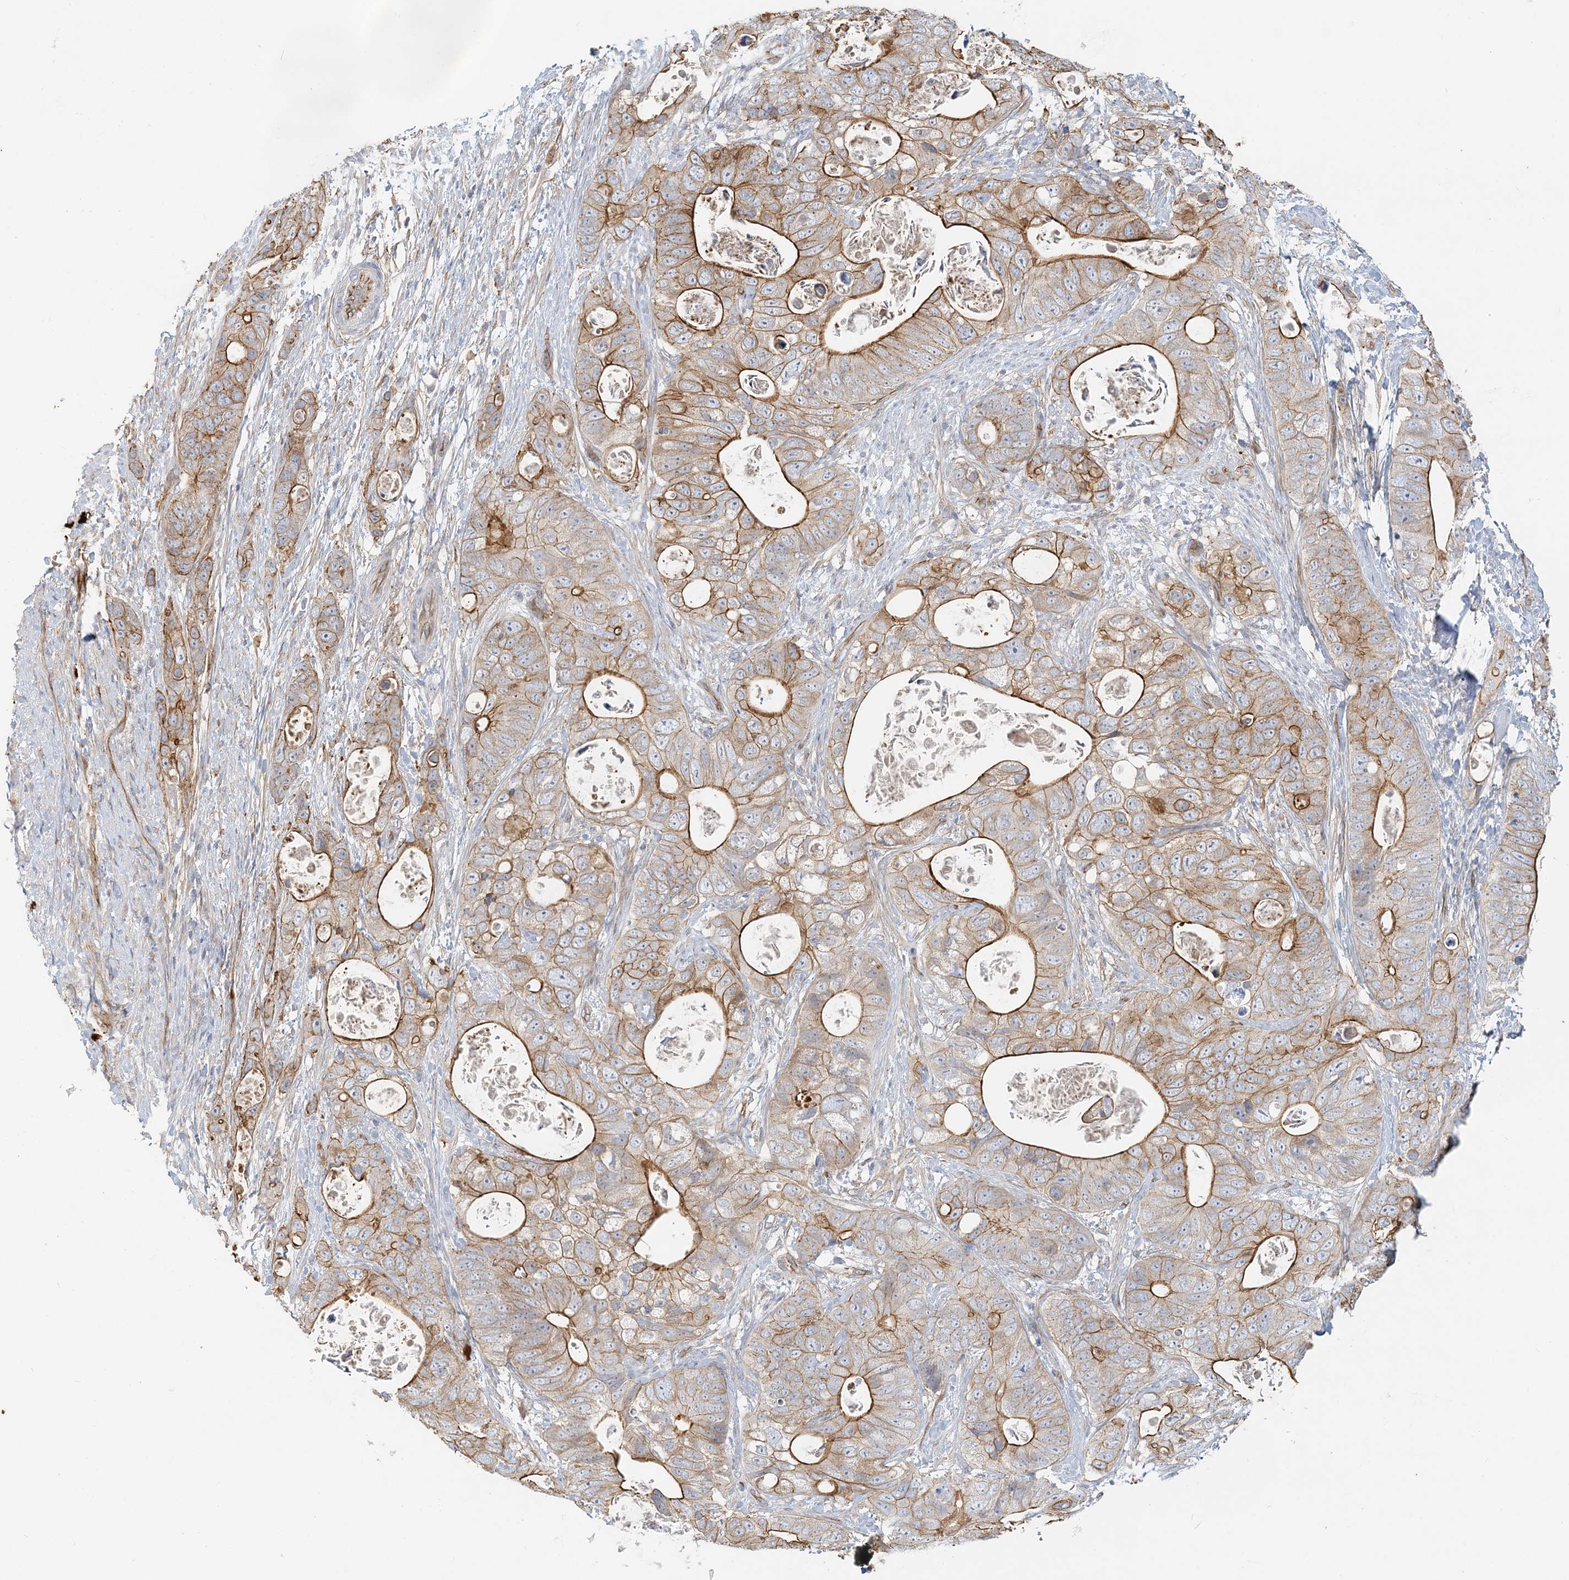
{"staining": {"intensity": "moderate", "quantity": ">75%", "location": "cytoplasmic/membranous"}, "tissue": "stomach cancer", "cell_type": "Tumor cells", "image_type": "cancer", "snomed": [{"axis": "morphology", "description": "Adenocarcinoma, NOS"}, {"axis": "topography", "description": "Stomach"}], "caption": "Immunohistochemistry (IHC) histopathology image of neoplastic tissue: human adenocarcinoma (stomach) stained using IHC demonstrates medium levels of moderate protein expression localized specifically in the cytoplasmic/membranous of tumor cells, appearing as a cytoplasmic/membranous brown color.", "gene": "DNAH1", "patient": {"sex": "female", "age": 89}}